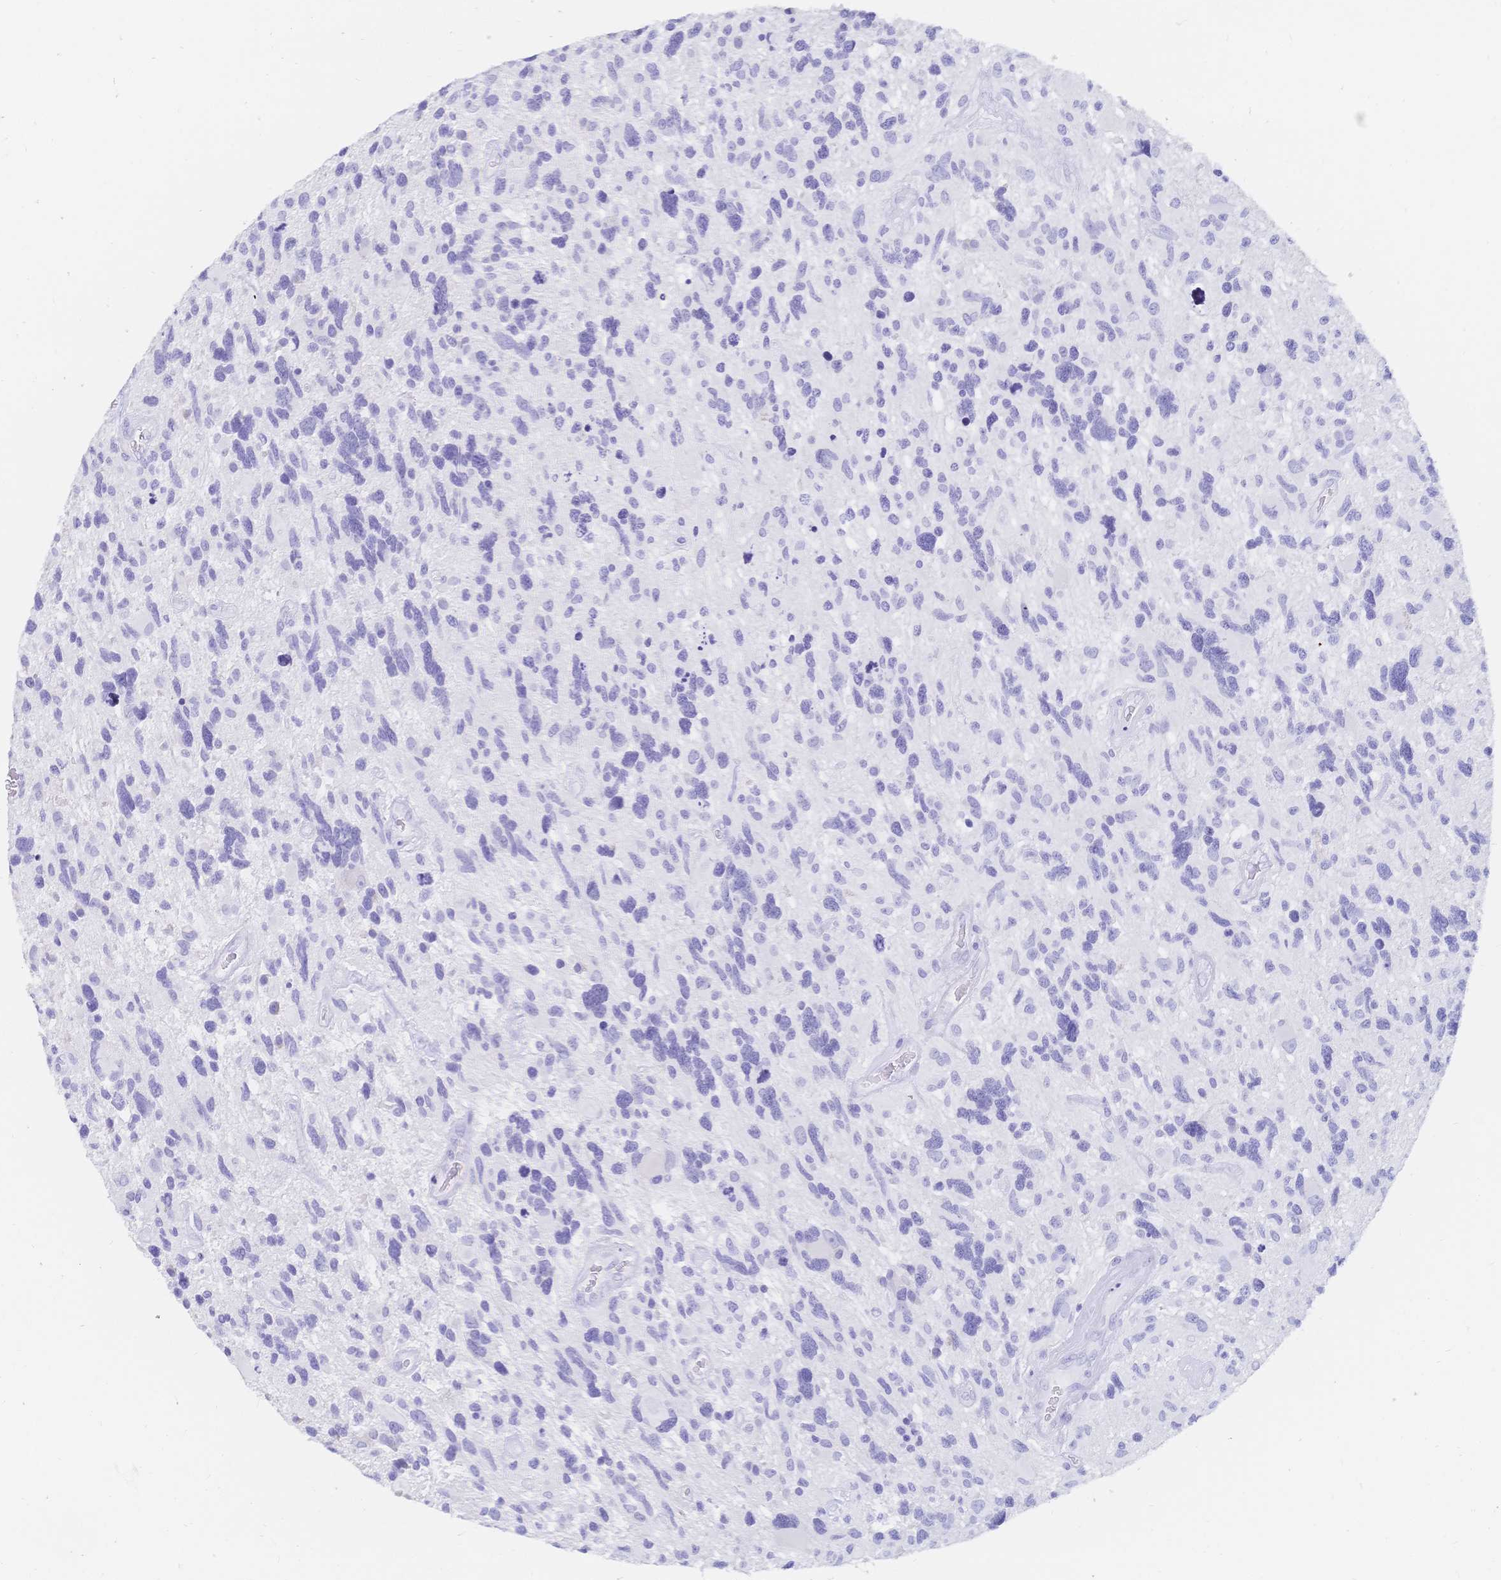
{"staining": {"intensity": "negative", "quantity": "none", "location": "none"}, "tissue": "glioma", "cell_type": "Tumor cells", "image_type": "cancer", "snomed": [{"axis": "morphology", "description": "Glioma, malignant, High grade"}, {"axis": "topography", "description": "Brain"}], "caption": "IHC image of neoplastic tissue: malignant glioma (high-grade) stained with DAB (3,3'-diaminobenzidine) shows no significant protein staining in tumor cells. (DAB (3,3'-diaminobenzidine) immunohistochemistry with hematoxylin counter stain).", "gene": "MEP1B", "patient": {"sex": "male", "age": 49}}